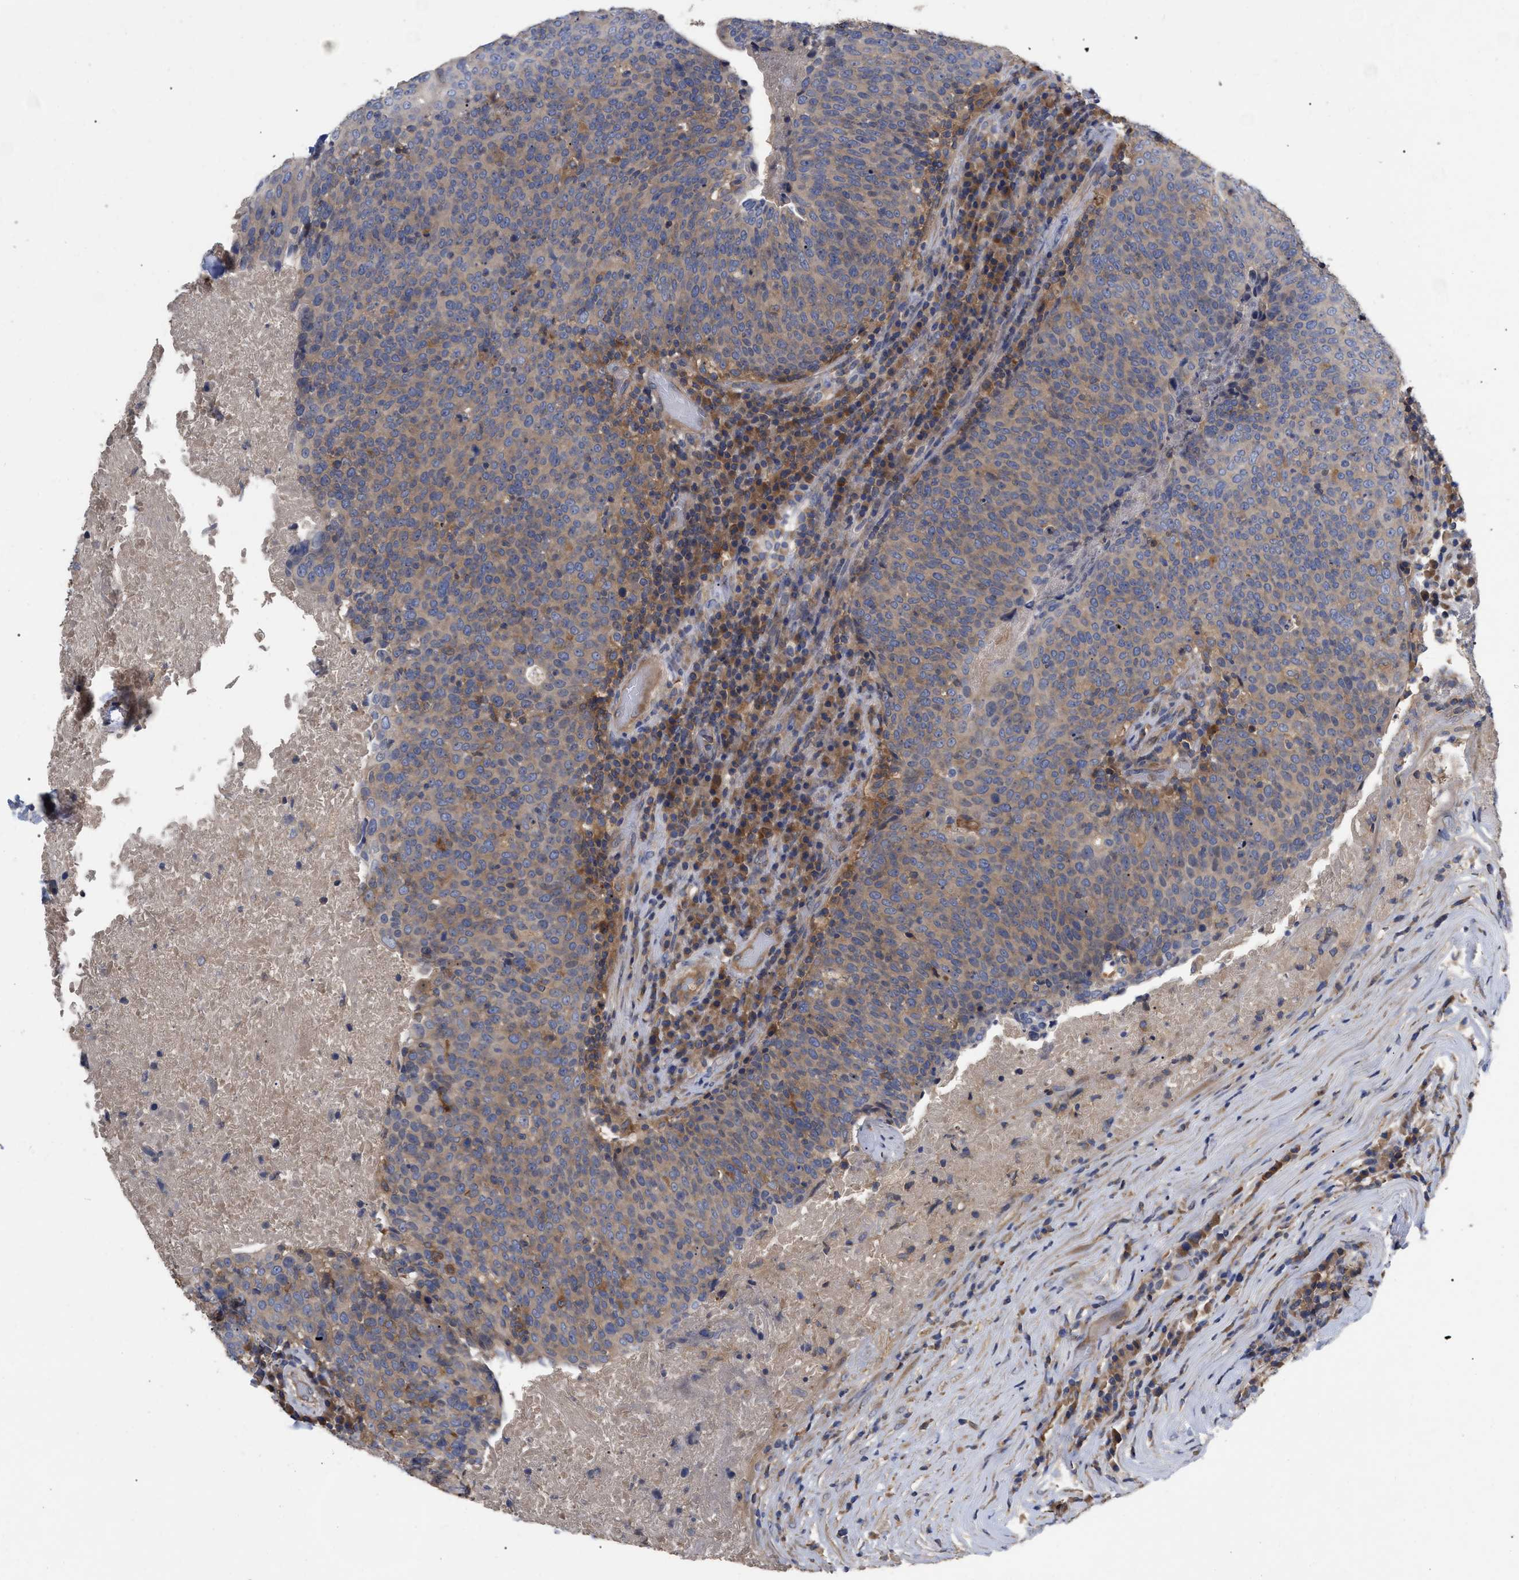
{"staining": {"intensity": "weak", "quantity": ">75%", "location": "cytoplasmic/membranous"}, "tissue": "head and neck cancer", "cell_type": "Tumor cells", "image_type": "cancer", "snomed": [{"axis": "morphology", "description": "Squamous cell carcinoma, NOS"}, {"axis": "morphology", "description": "Squamous cell carcinoma, metastatic, NOS"}, {"axis": "topography", "description": "Lymph node"}, {"axis": "topography", "description": "Head-Neck"}], "caption": "Protein expression analysis of head and neck metastatic squamous cell carcinoma shows weak cytoplasmic/membranous expression in approximately >75% of tumor cells.", "gene": "RAP1GDS1", "patient": {"sex": "male", "age": 62}}